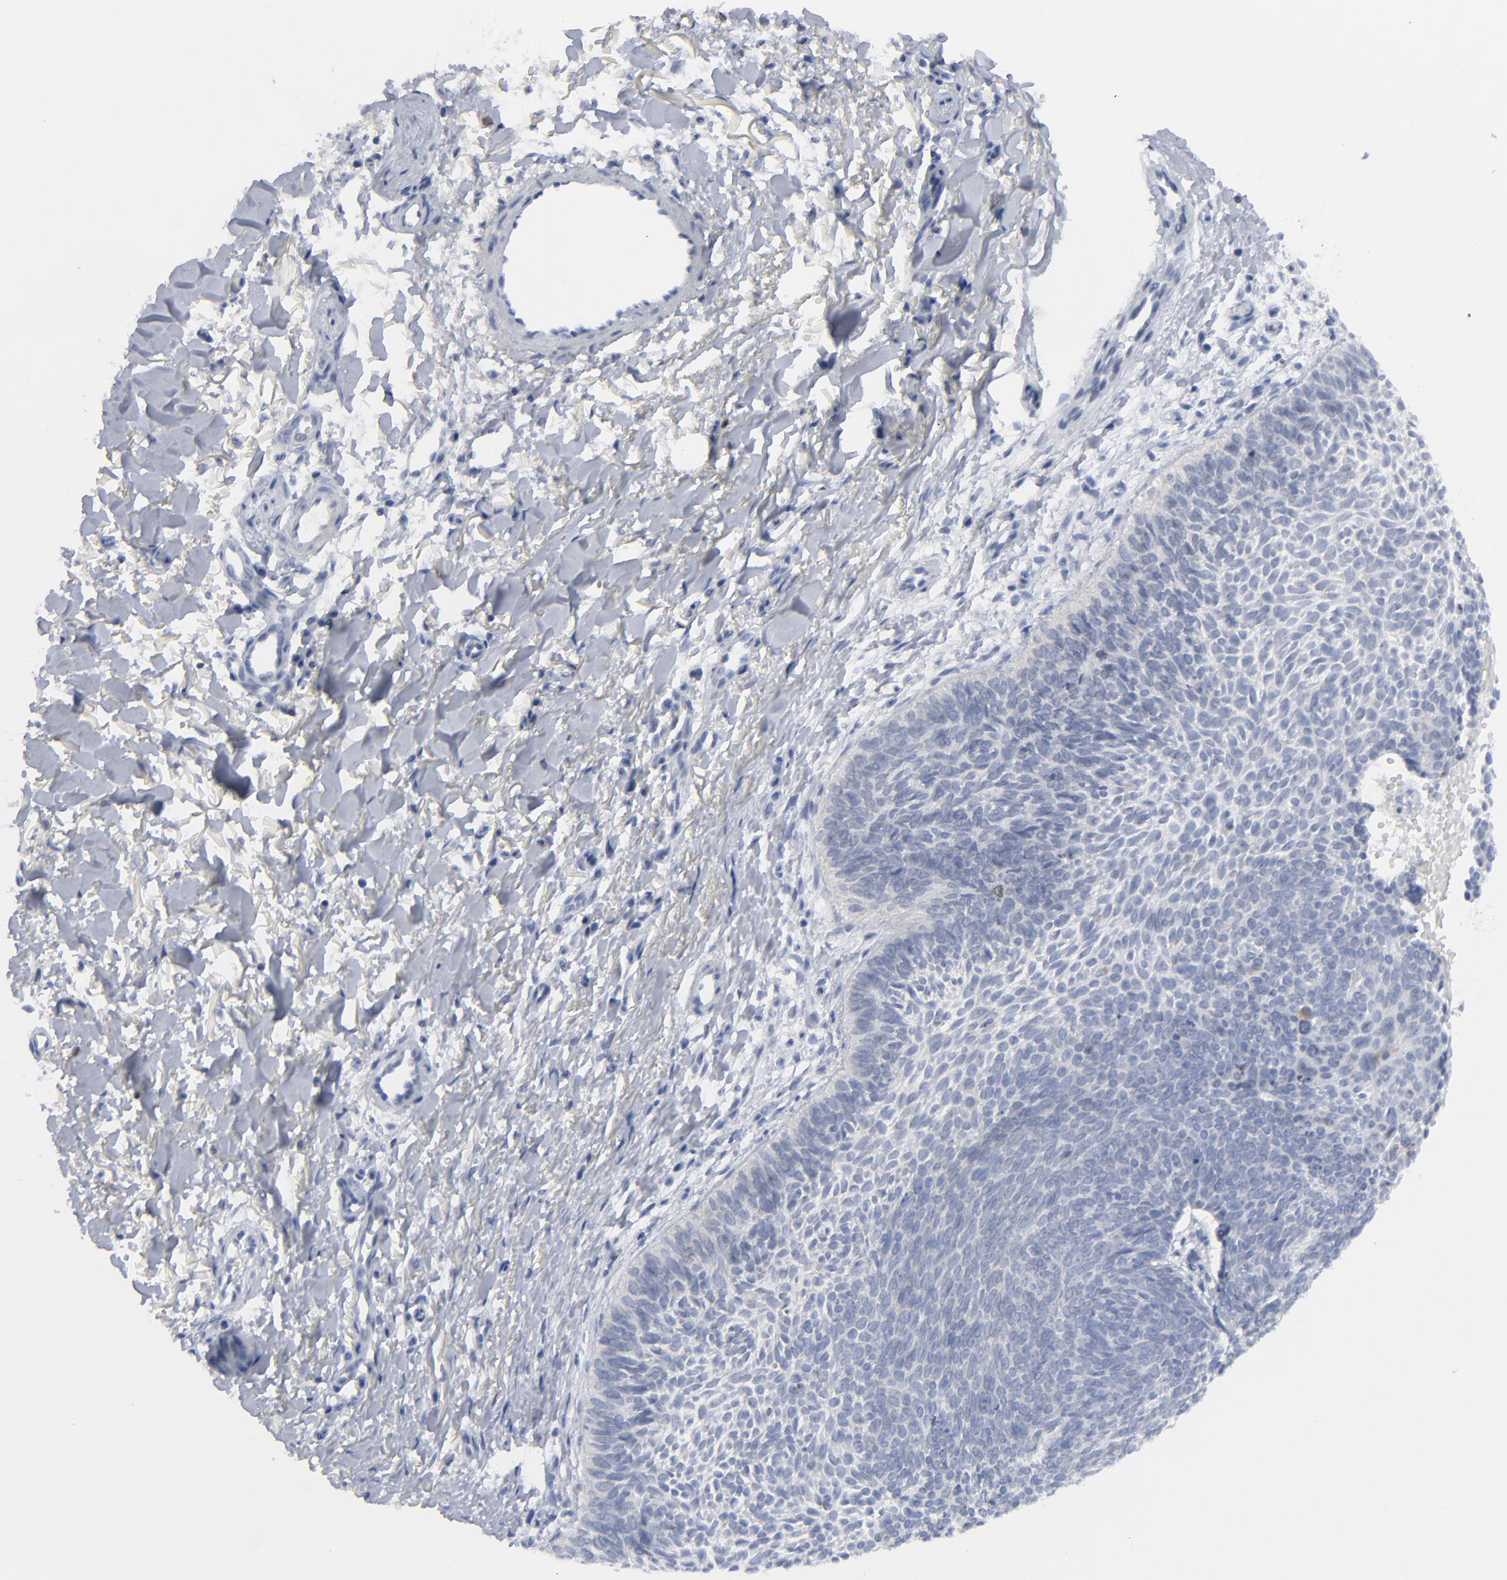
{"staining": {"intensity": "negative", "quantity": "none", "location": "none"}, "tissue": "skin cancer", "cell_type": "Tumor cells", "image_type": "cancer", "snomed": [{"axis": "morphology", "description": "Basal cell carcinoma"}, {"axis": "topography", "description": "Skin"}], "caption": "The image shows no significant expression in tumor cells of skin basal cell carcinoma.", "gene": "NUP88", "patient": {"sex": "male", "age": 84}}